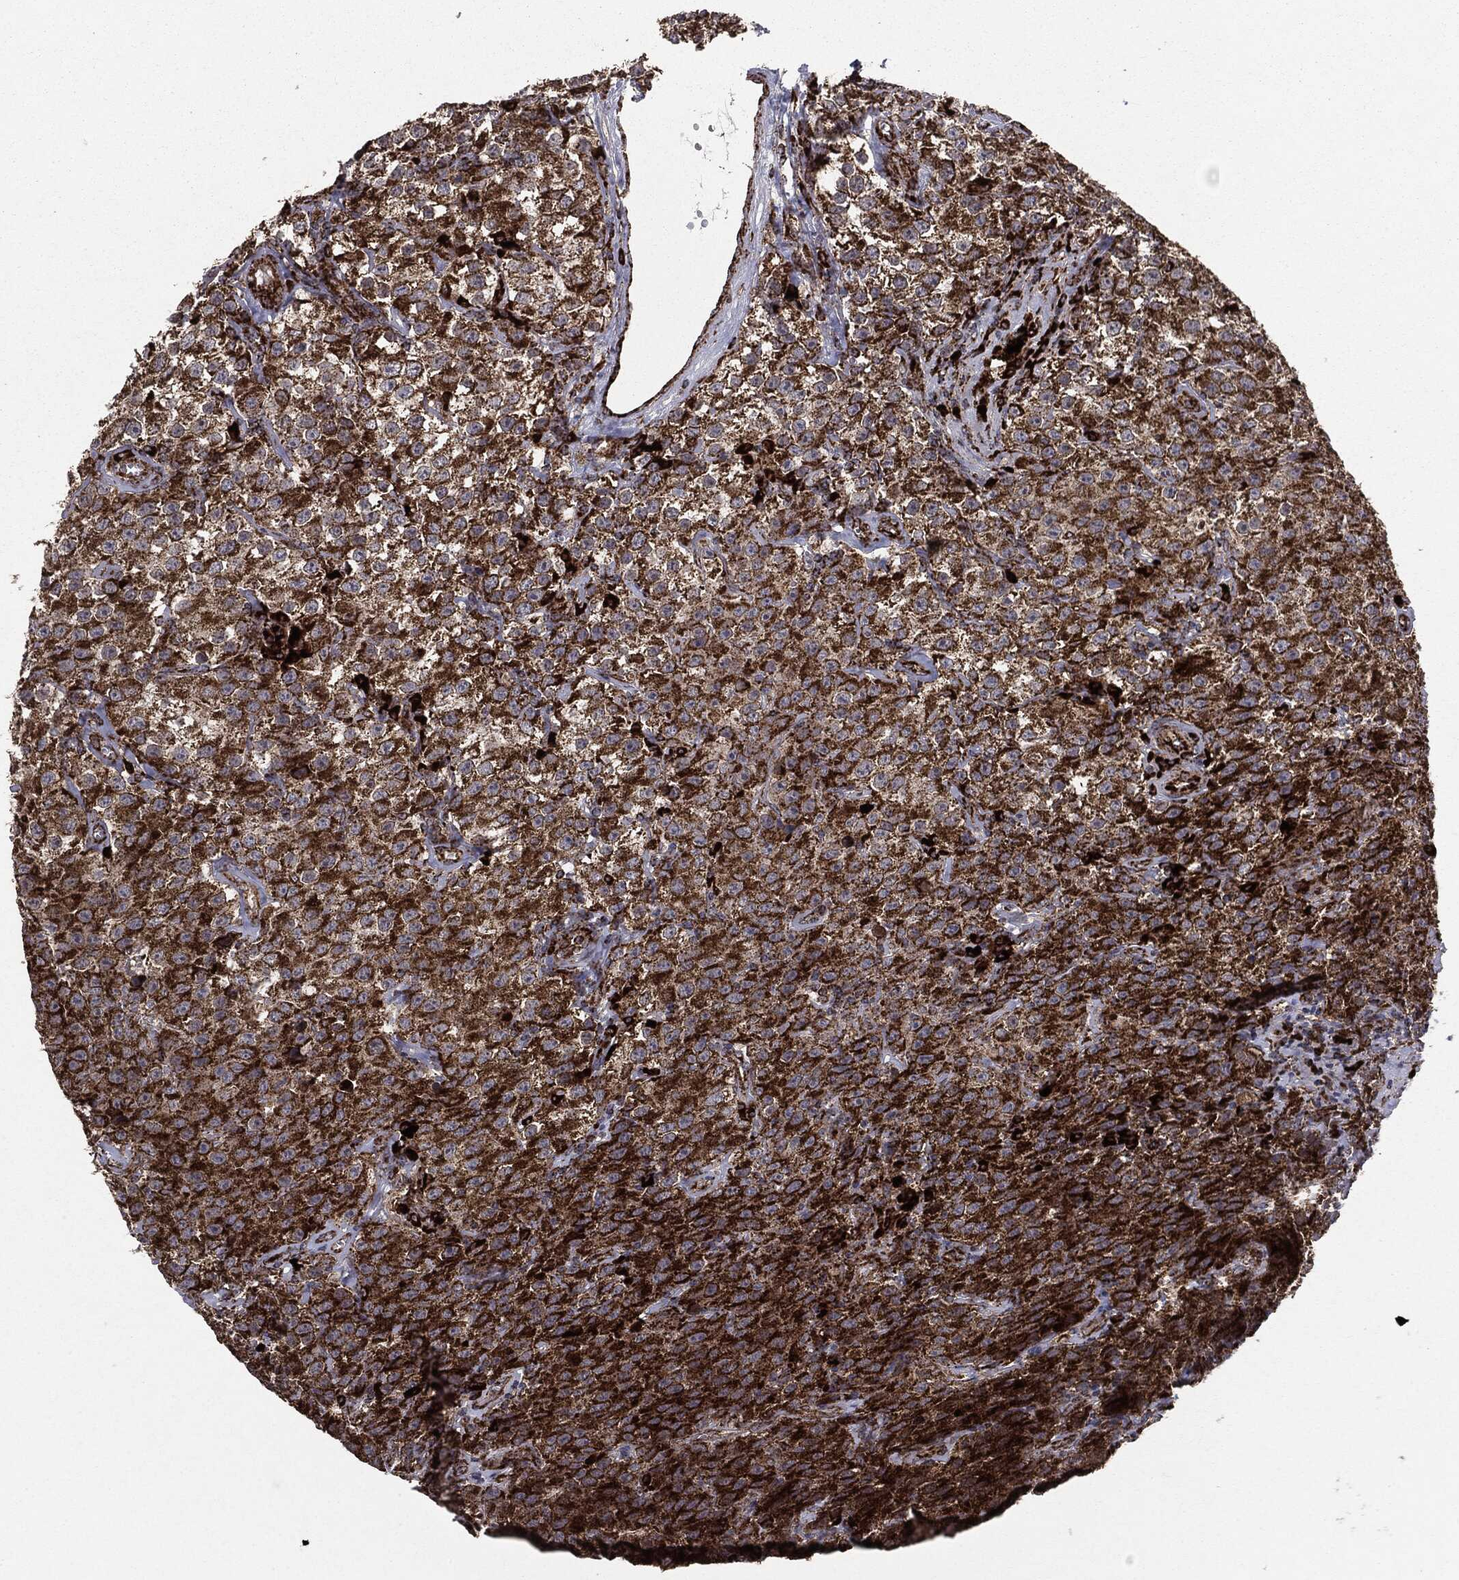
{"staining": {"intensity": "strong", "quantity": ">75%", "location": "cytoplasmic/membranous"}, "tissue": "testis cancer", "cell_type": "Tumor cells", "image_type": "cancer", "snomed": [{"axis": "morphology", "description": "Seminoma, NOS"}, {"axis": "topography", "description": "Testis"}], "caption": "A brown stain labels strong cytoplasmic/membranous staining of a protein in human testis cancer tumor cells.", "gene": "MAP2K1", "patient": {"sex": "male", "age": 52}}